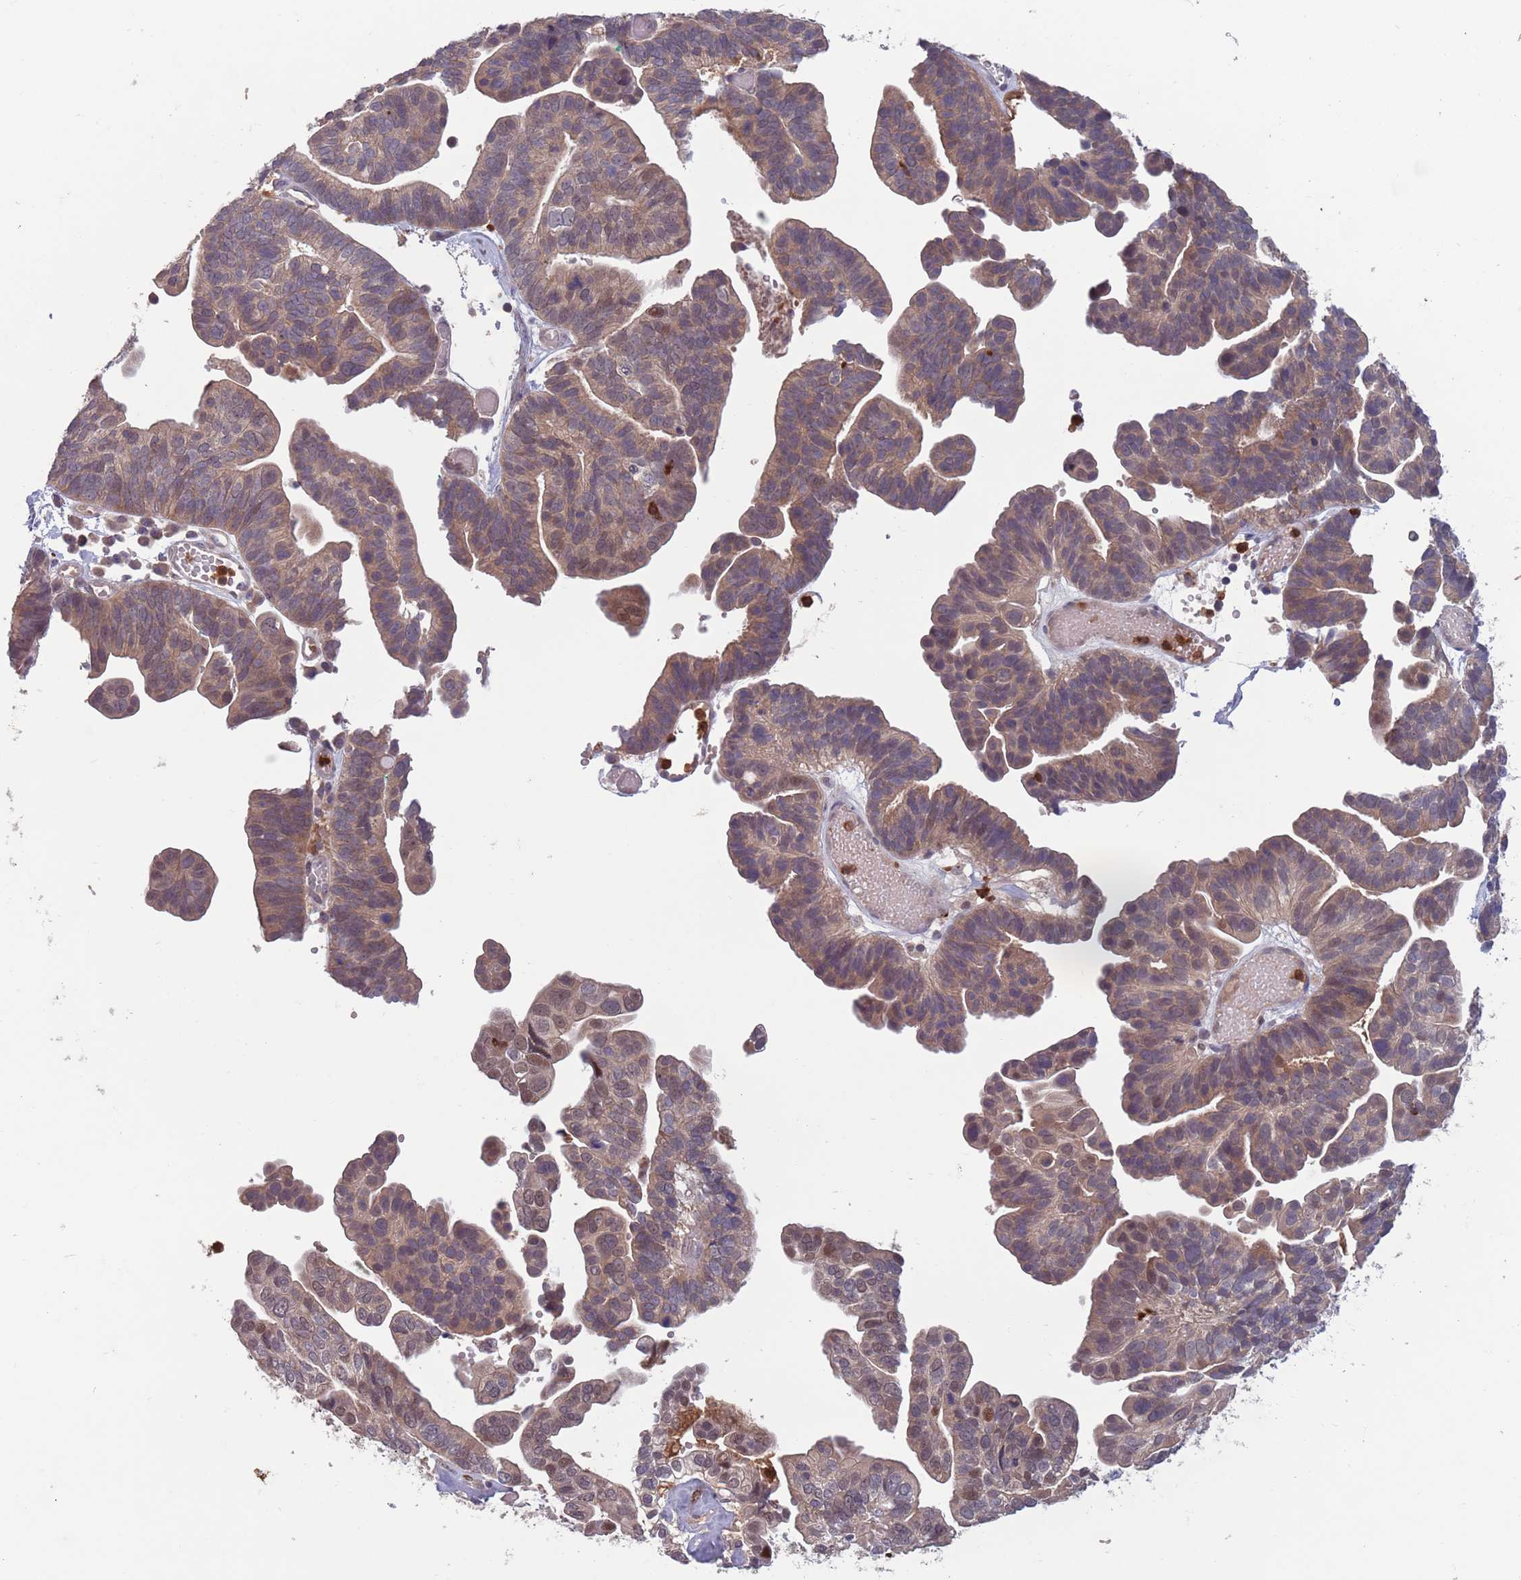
{"staining": {"intensity": "moderate", "quantity": ">75%", "location": "cytoplasmic/membranous,nuclear"}, "tissue": "ovarian cancer", "cell_type": "Tumor cells", "image_type": "cancer", "snomed": [{"axis": "morphology", "description": "Cystadenocarcinoma, serous, NOS"}, {"axis": "topography", "description": "Ovary"}], "caption": "A medium amount of moderate cytoplasmic/membranous and nuclear expression is appreciated in about >75% of tumor cells in serous cystadenocarcinoma (ovarian) tissue. (DAB IHC with brightfield microscopy, high magnification).", "gene": "TYW1", "patient": {"sex": "female", "age": 56}}